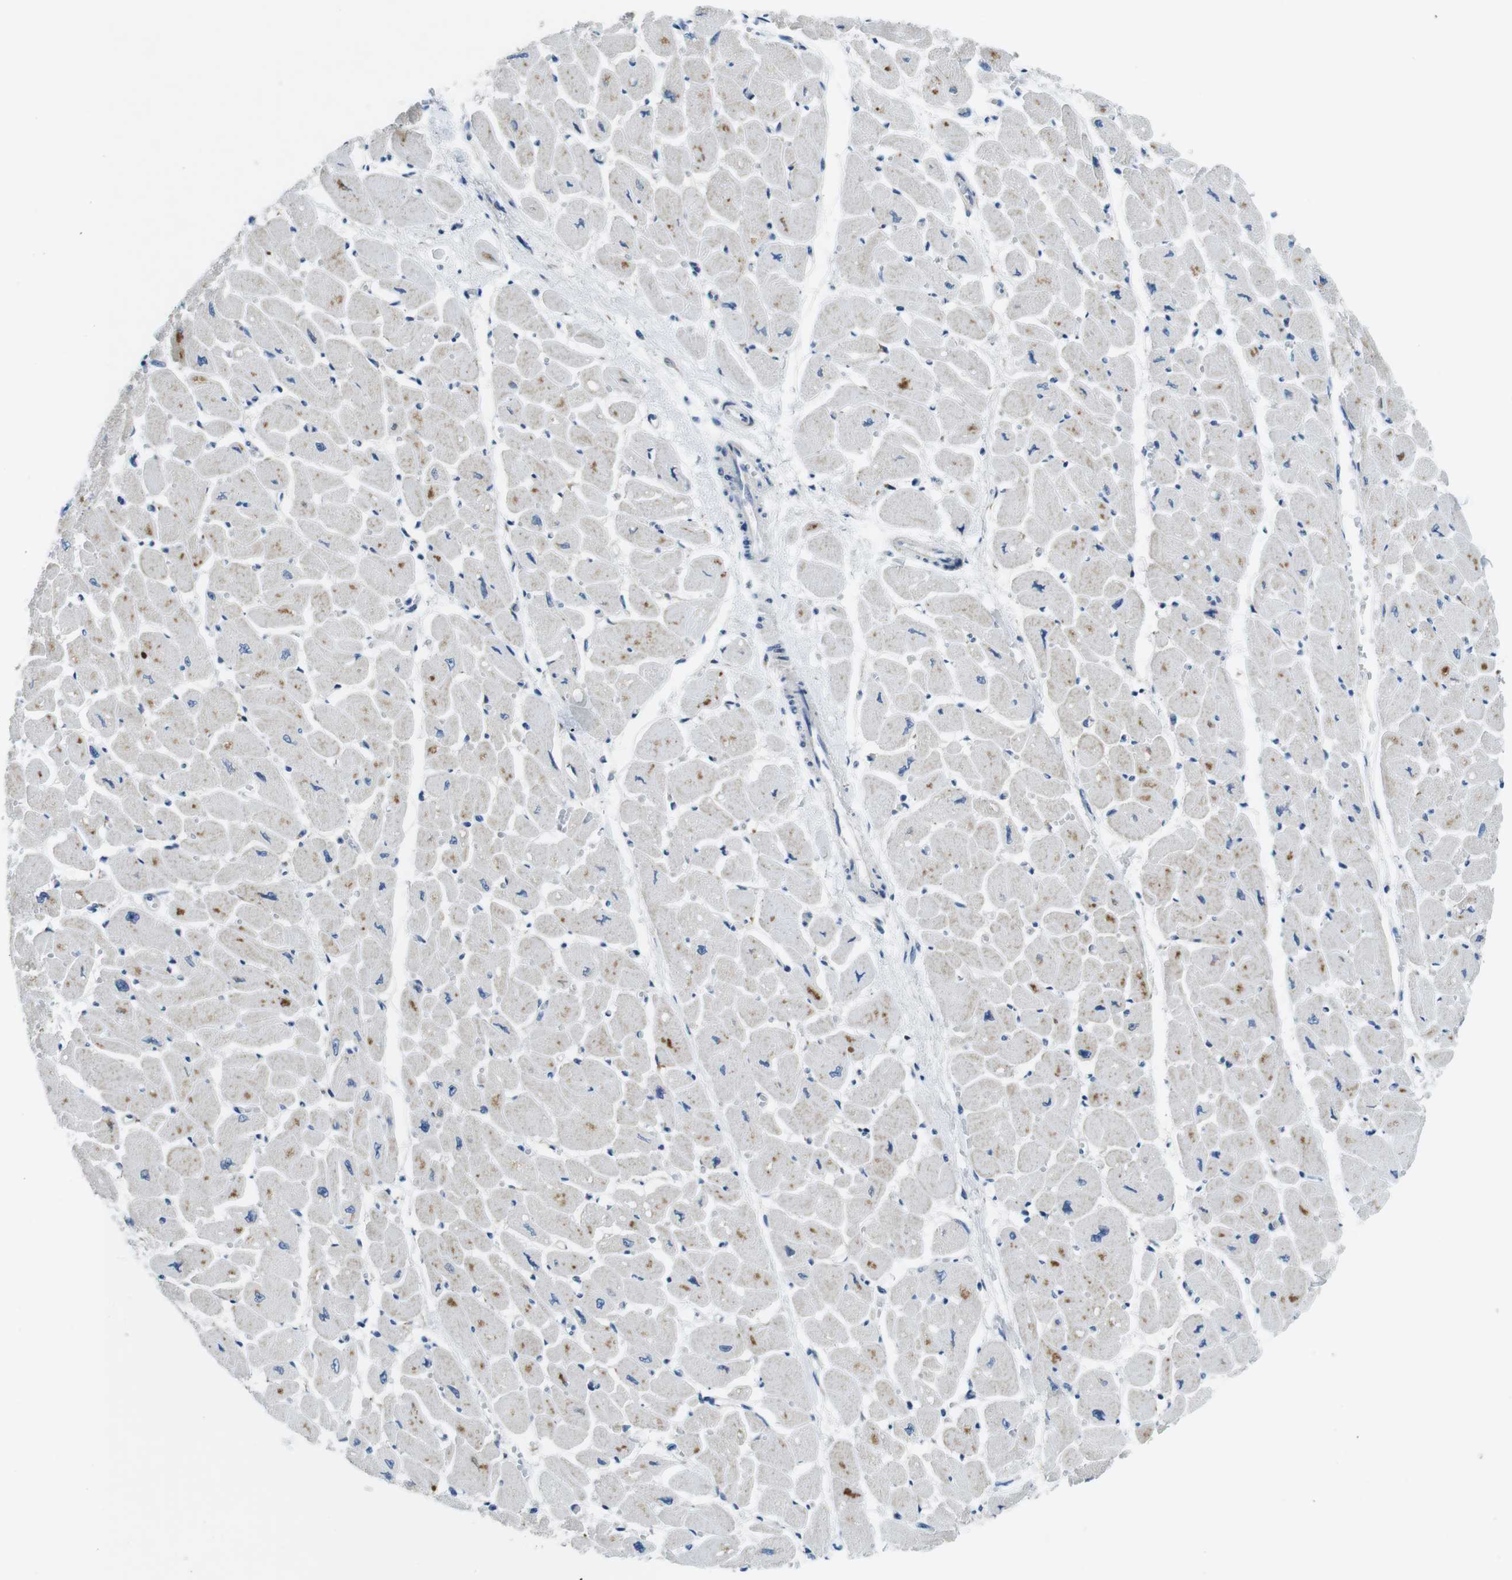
{"staining": {"intensity": "moderate", "quantity": "<25%", "location": "cytoplasmic/membranous"}, "tissue": "heart muscle", "cell_type": "Cardiomyocytes", "image_type": "normal", "snomed": [{"axis": "morphology", "description": "Normal tissue, NOS"}, {"axis": "topography", "description": "Heart"}], "caption": "Immunohistochemical staining of unremarkable human heart muscle reveals moderate cytoplasmic/membranous protein positivity in approximately <25% of cardiomyocytes. (IHC, brightfield microscopy, high magnification).", "gene": "PHLDA1", "patient": {"sex": "female", "age": 54}}